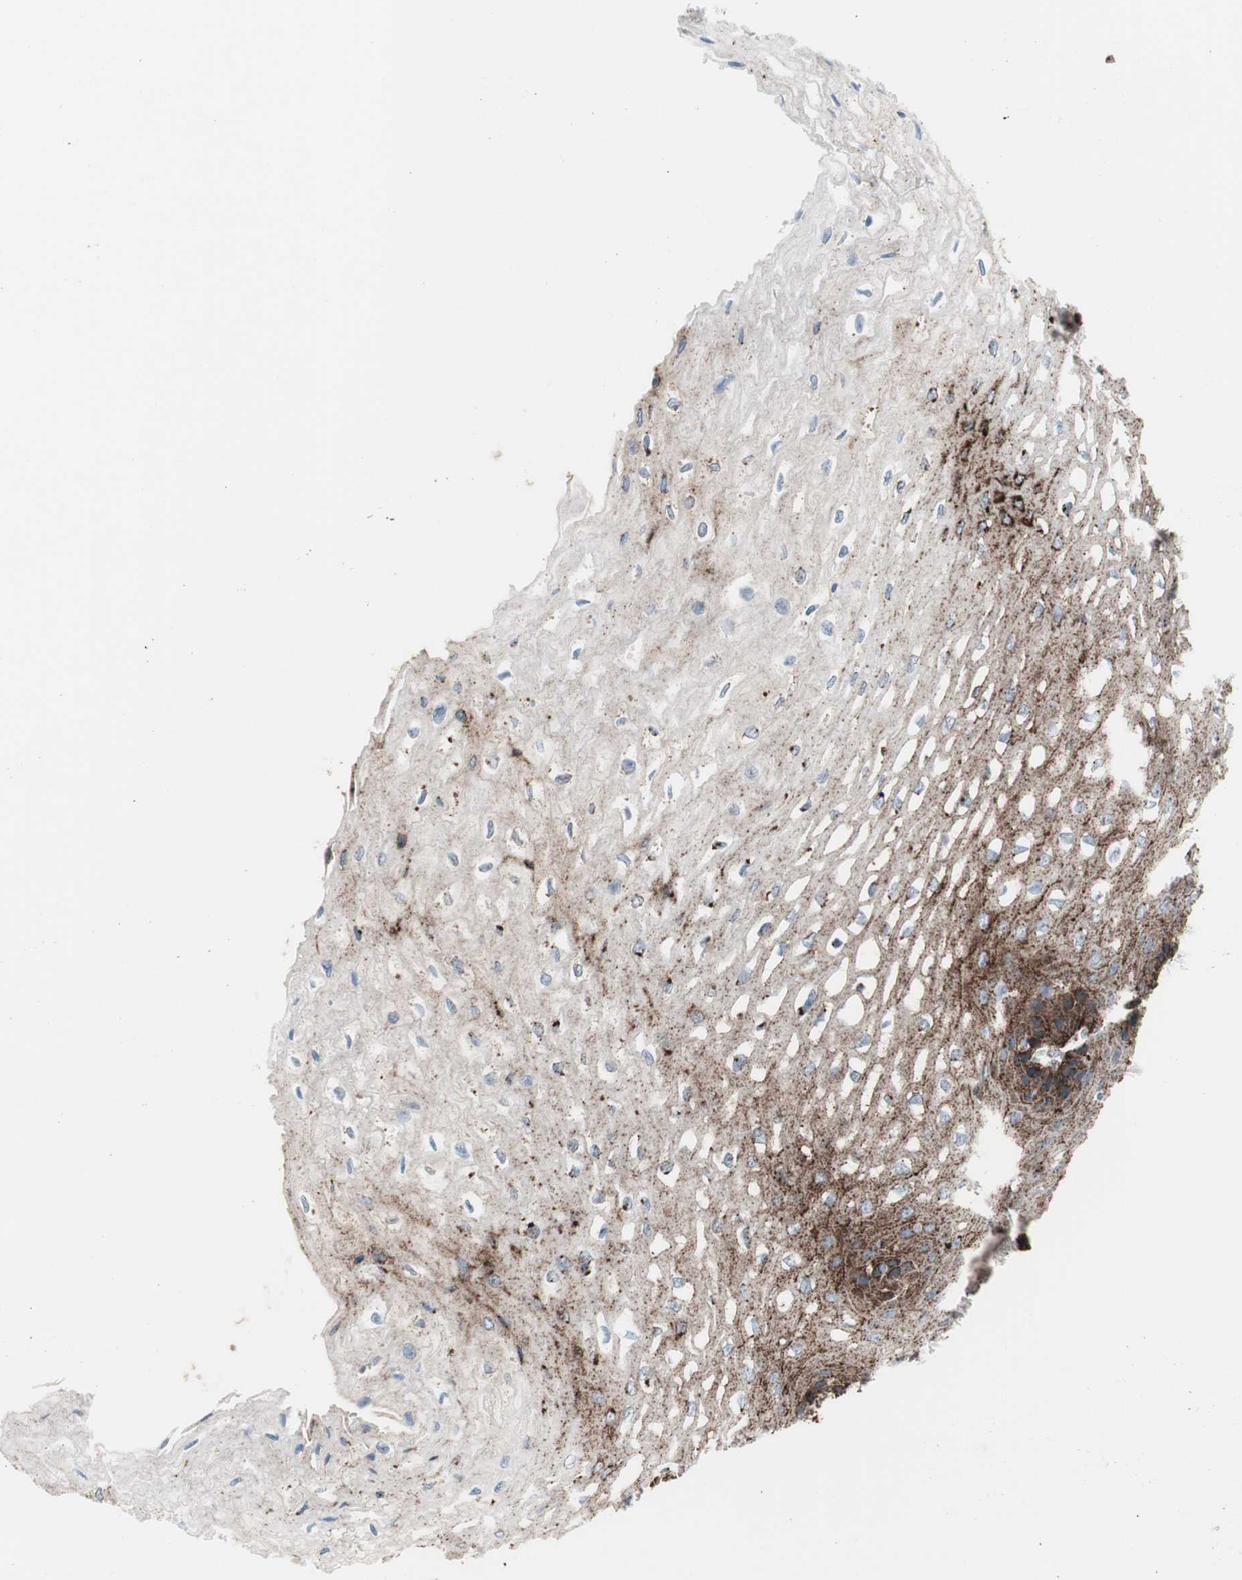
{"staining": {"intensity": "strong", "quantity": "25%-75%", "location": "cytoplasmic/membranous"}, "tissue": "esophagus", "cell_type": "Squamous epithelial cells", "image_type": "normal", "snomed": [{"axis": "morphology", "description": "Normal tissue, NOS"}, {"axis": "topography", "description": "Esophagus"}], "caption": "Esophagus stained with immunohistochemistry (IHC) exhibits strong cytoplasmic/membranous positivity in about 25%-75% of squamous epithelial cells. Using DAB (3,3'-diaminobenzidine) (brown) and hematoxylin (blue) stains, captured at high magnification using brightfield microscopy.", "gene": "LAMP1", "patient": {"sex": "female", "age": 72}}